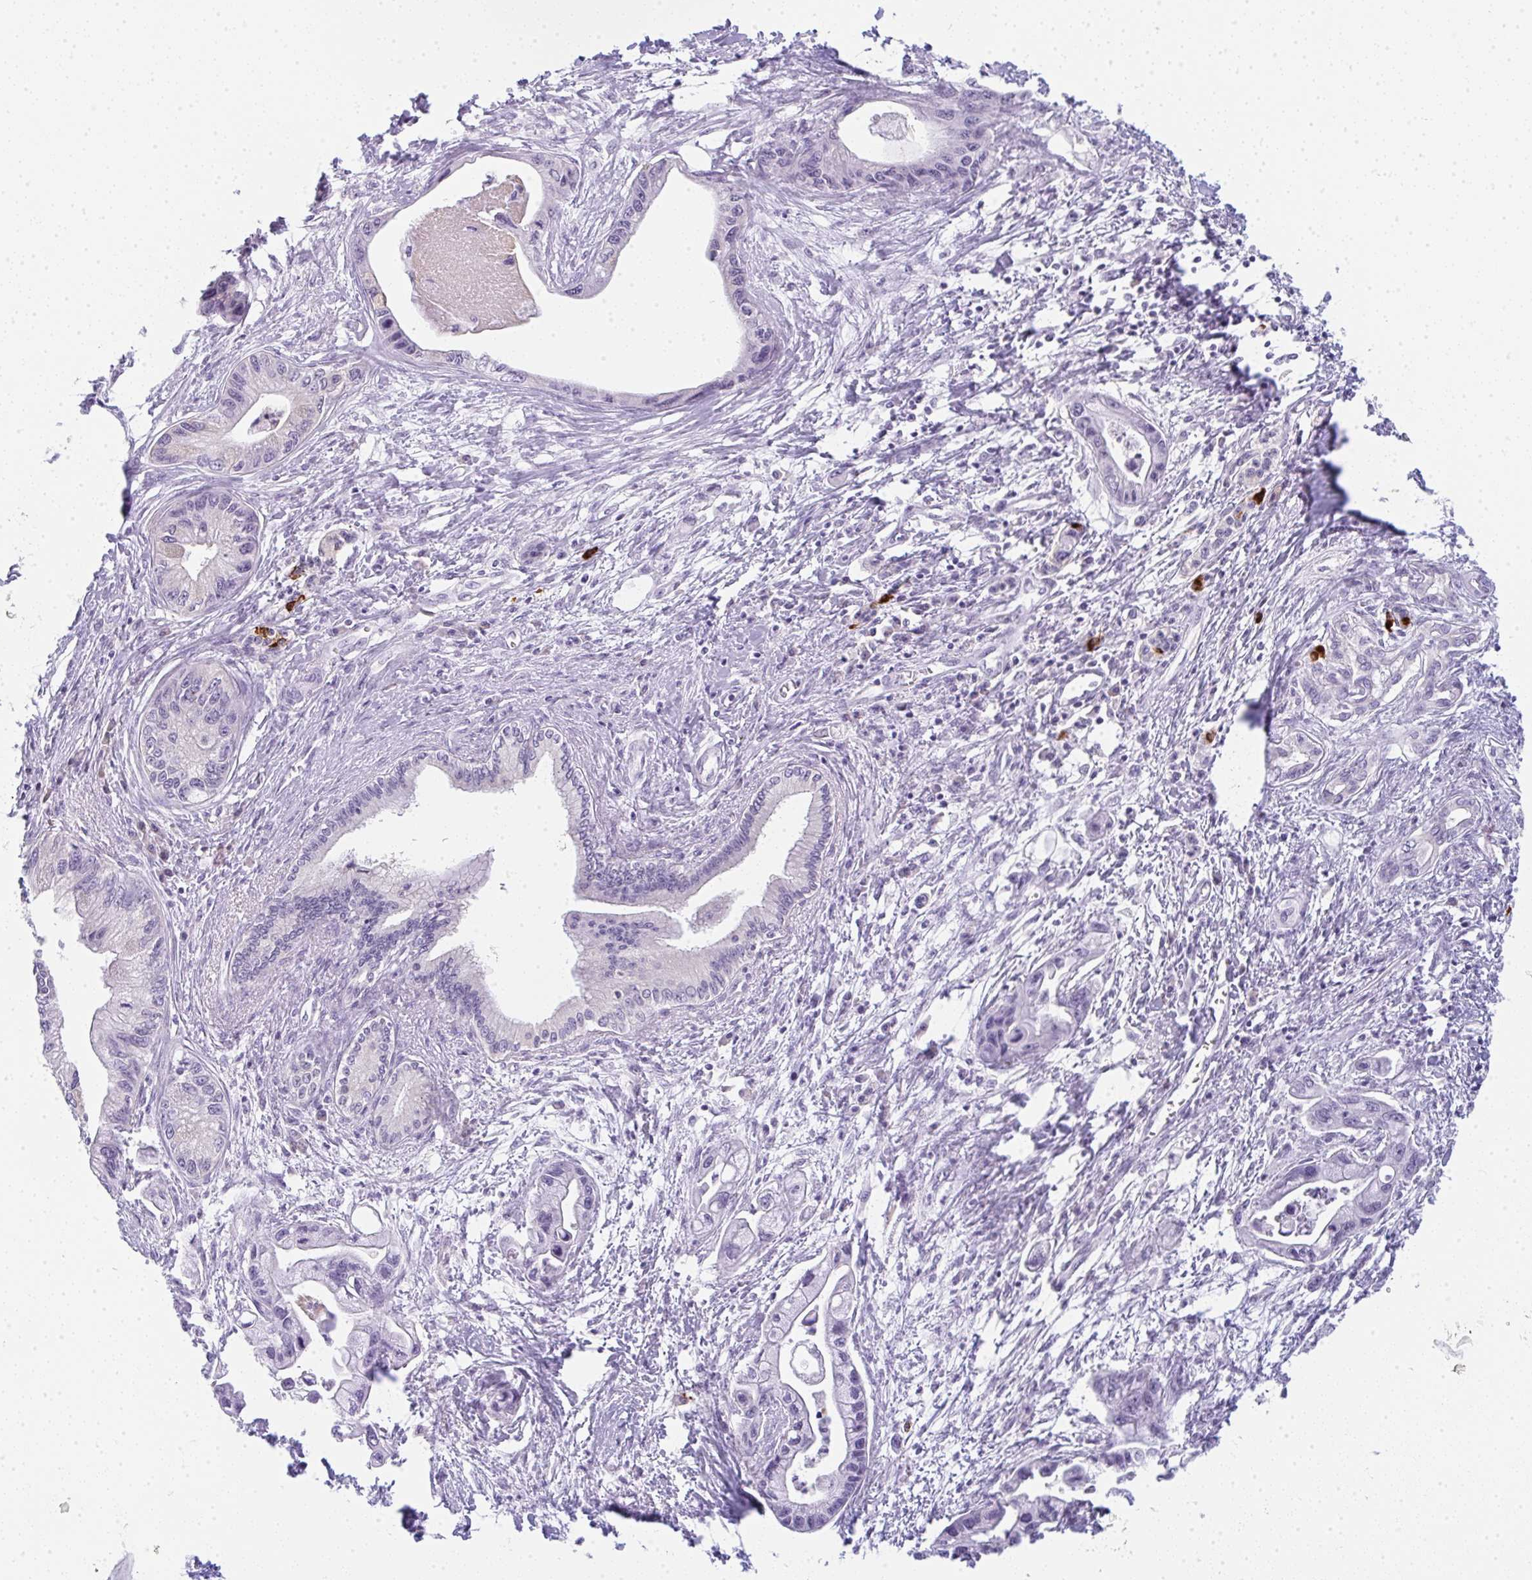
{"staining": {"intensity": "negative", "quantity": "none", "location": "none"}, "tissue": "pancreatic cancer", "cell_type": "Tumor cells", "image_type": "cancer", "snomed": [{"axis": "morphology", "description": "Adenocarcinoma, NOS"}, {"axis": "topography", "description": "Pancreas"}], "caption": "Tumor cells show no significant staining in adenocarcinoma (pancreatic). The staining was performed using DAB to visualize the protein expression in brown, while the nuclei were stained in blue with hematoxylin (Magnification: 20x).", "gene": "LPAR4", "patient": {"sex": "male", "age": 61}}